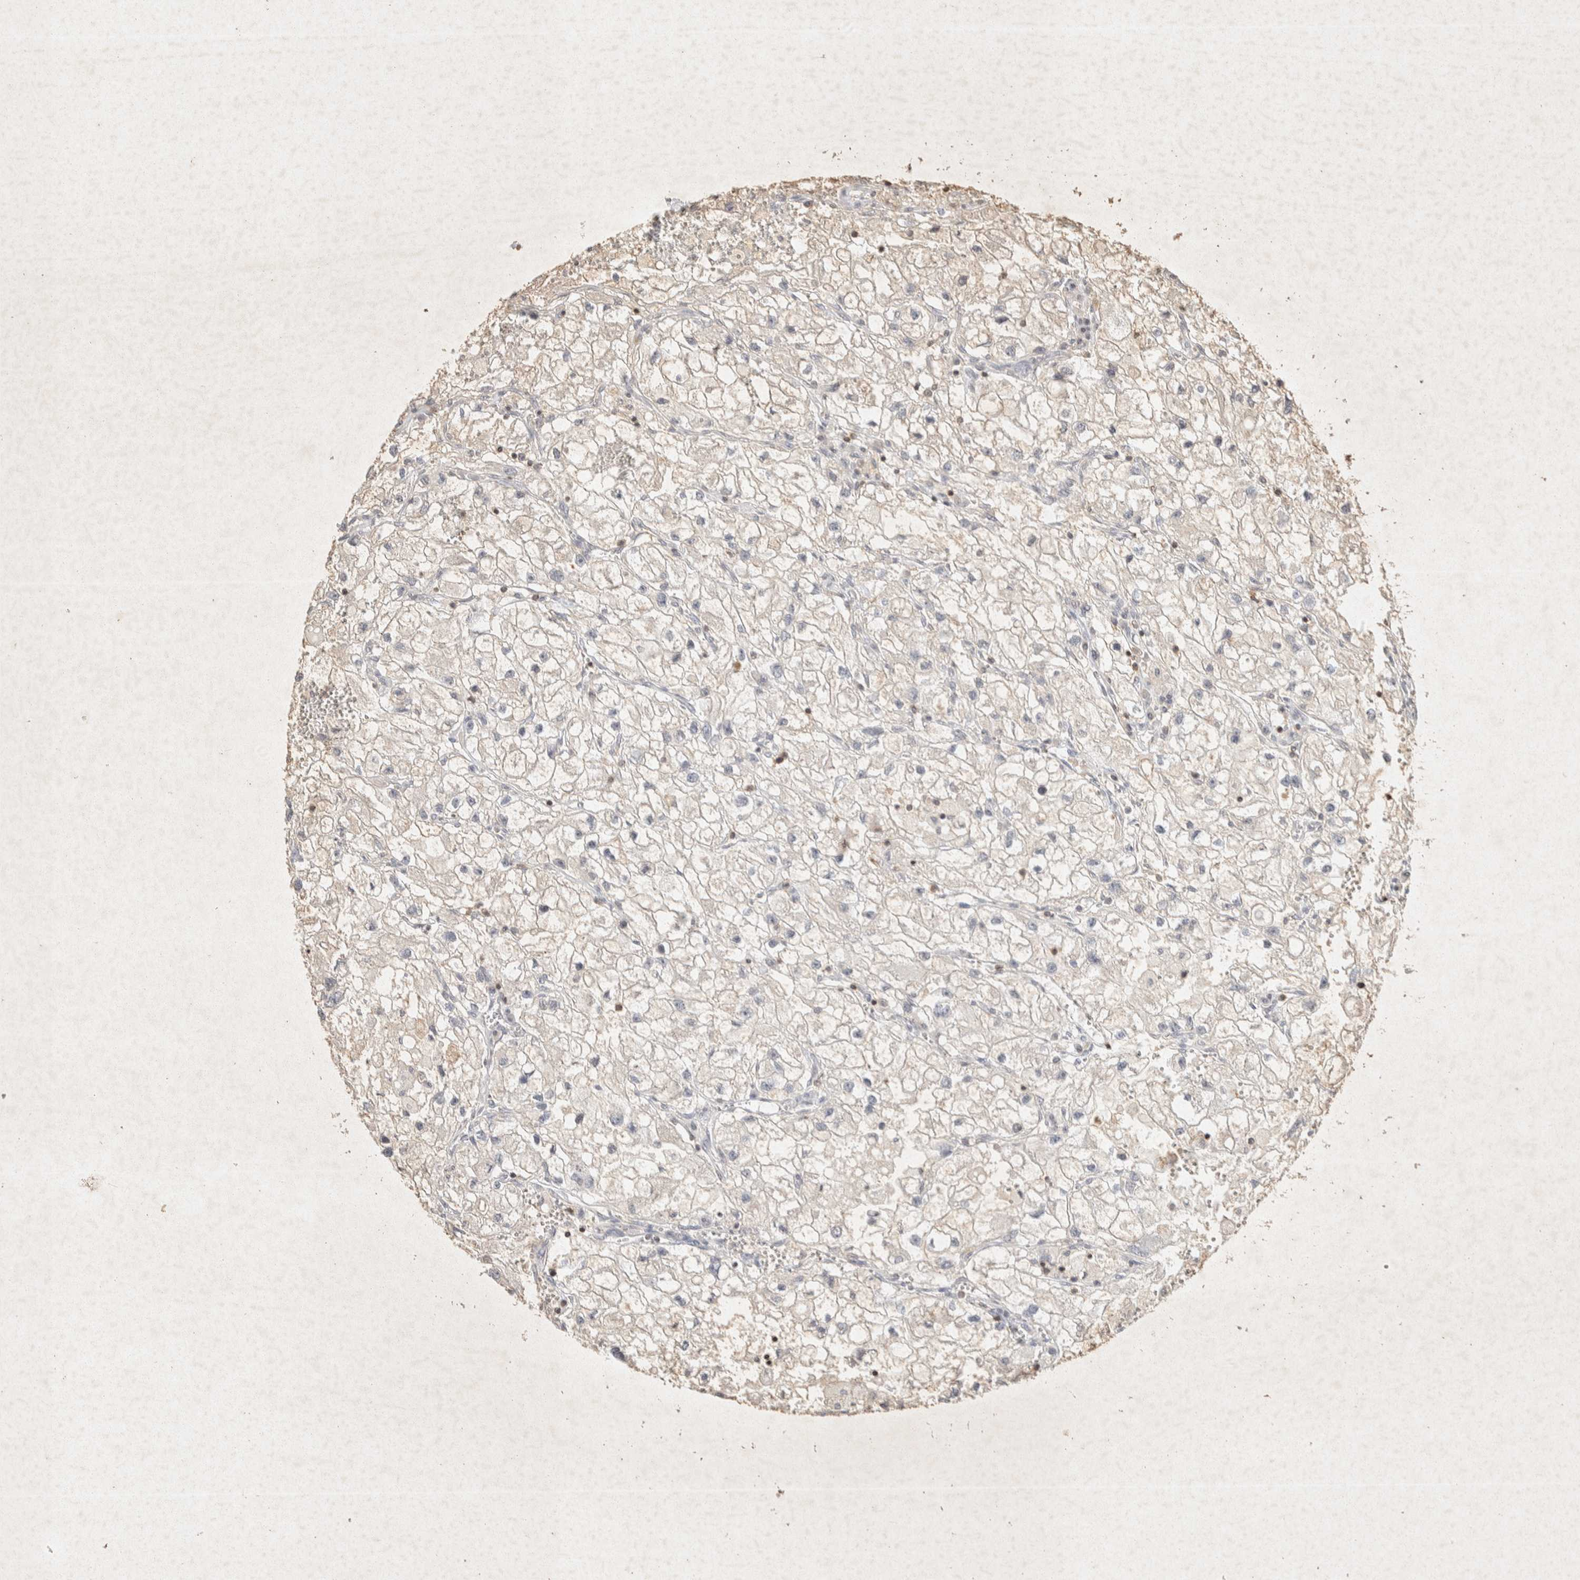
{"staining": {"intensity": "weak", "quantity": "<25%", "location": "cytoplasmic/membranous"}, "tissue": "renal cancer", "cell_type": "Tumor cells", "image_type": "cancer", "snomed": [{"axis": "morphology", "description": "Adenocarcinoma, NOS"}, {"axis": "topography", "description": "Kidney"}], "caption": "This image is of renal adenocarcinoma stained with immunohistochemistry to label a protein in brown with the nuclei are counter-stained blue. There is no staining in tumor cells.", "gene": "RAC2", "patient": {"sex": "female", "age": 70}}